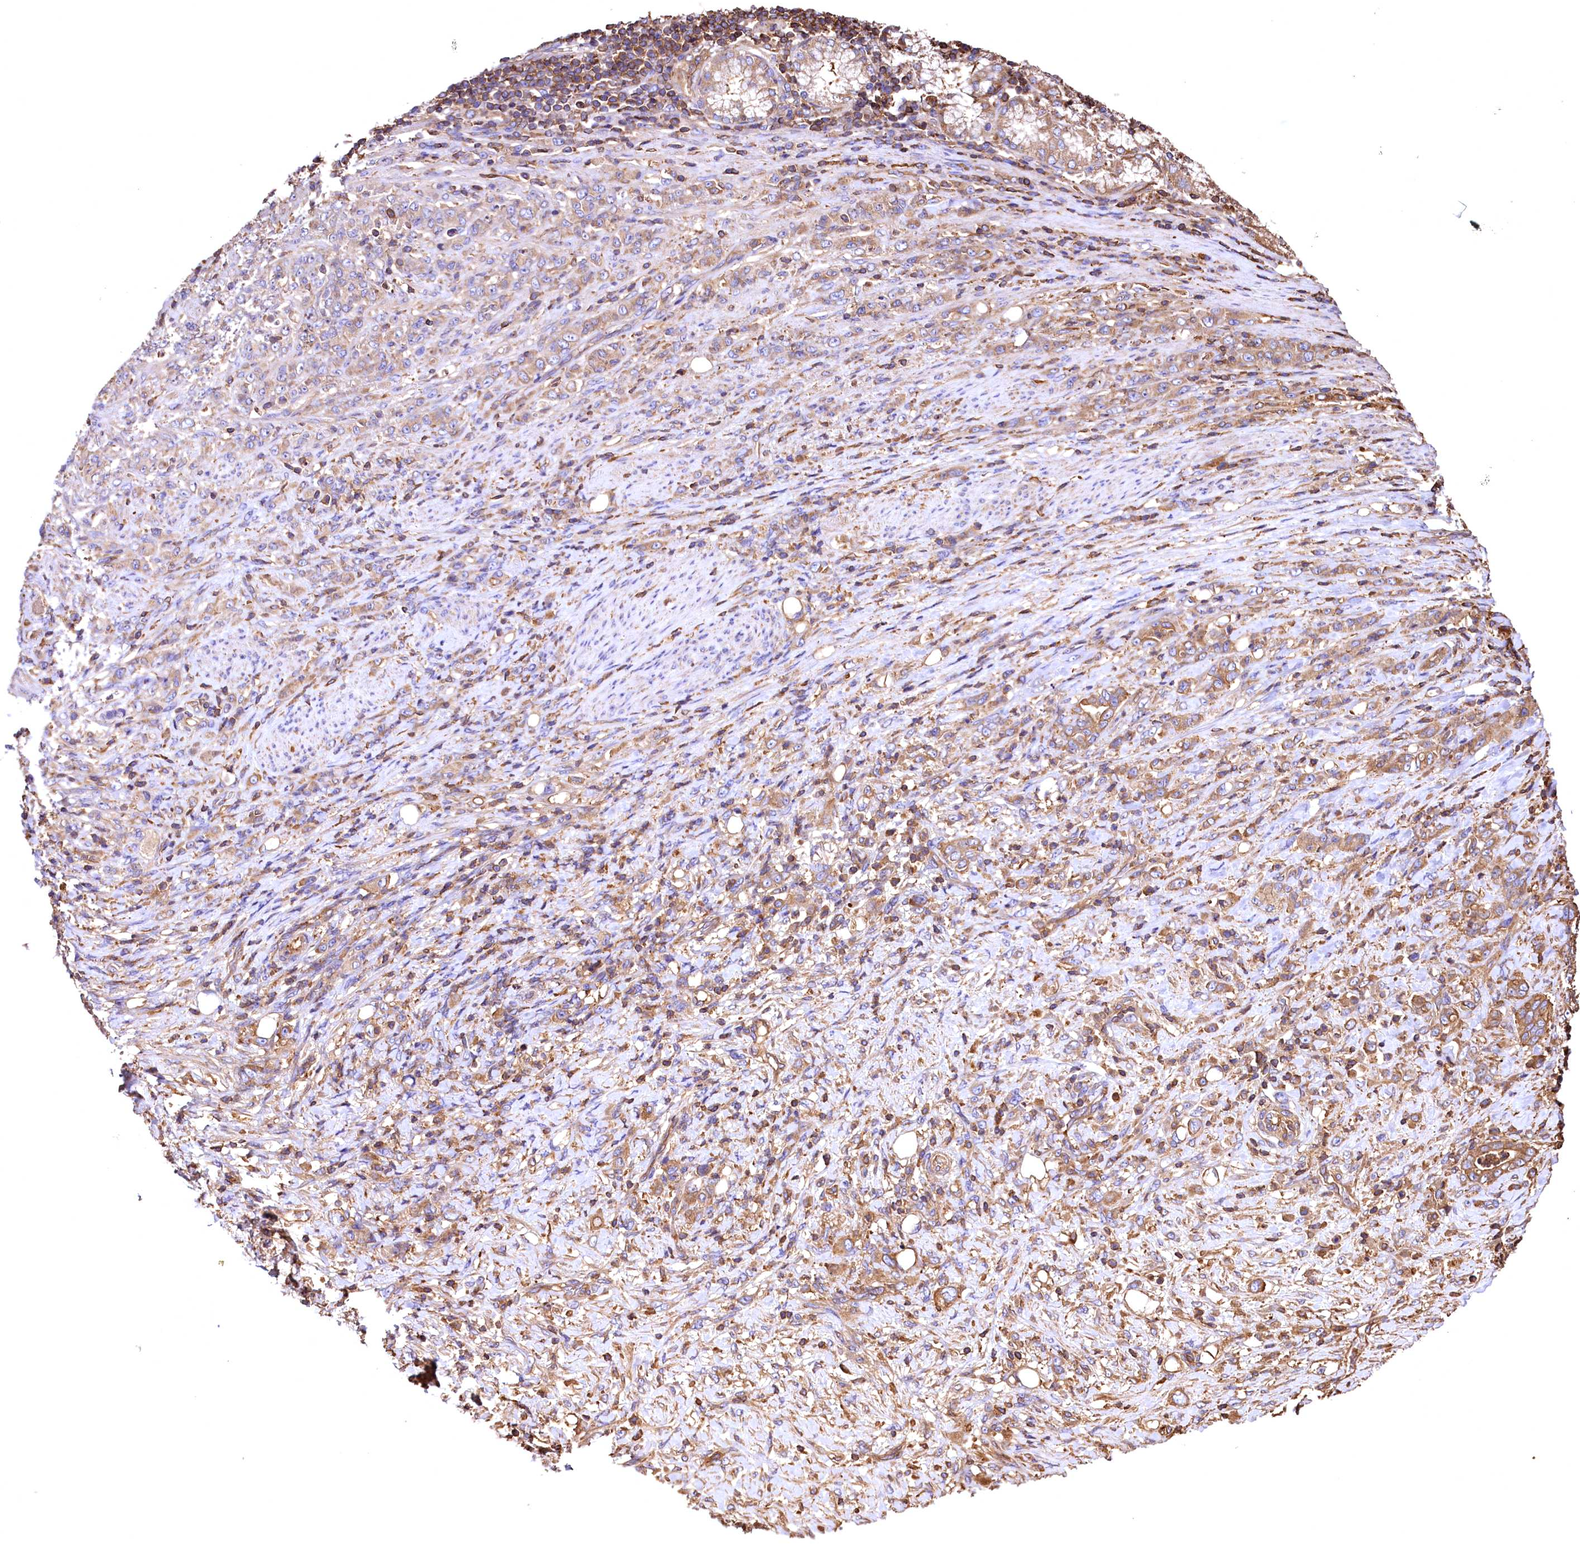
{"staining": {"intensity": "moderate", "quantity": ">75%", "location": "cytoplasmic/membranous"}, "tissue": "stomach cancer", "cell_type": "Tumor cells", "image_type": "cancer", "snomed": [{"axis": "morphology", "description": "Adenocarcinoma, NOS"}, {"axis": "topography", "description": "Stomach"}], "caption": "Protein expression by immunohistochemistry reveals moderate cytoplasmic/membranous expression in about >75% of tumor cells in stomach cancer.", "gene": "RARS2", "patient": {"sex": "female", "age": 79}}